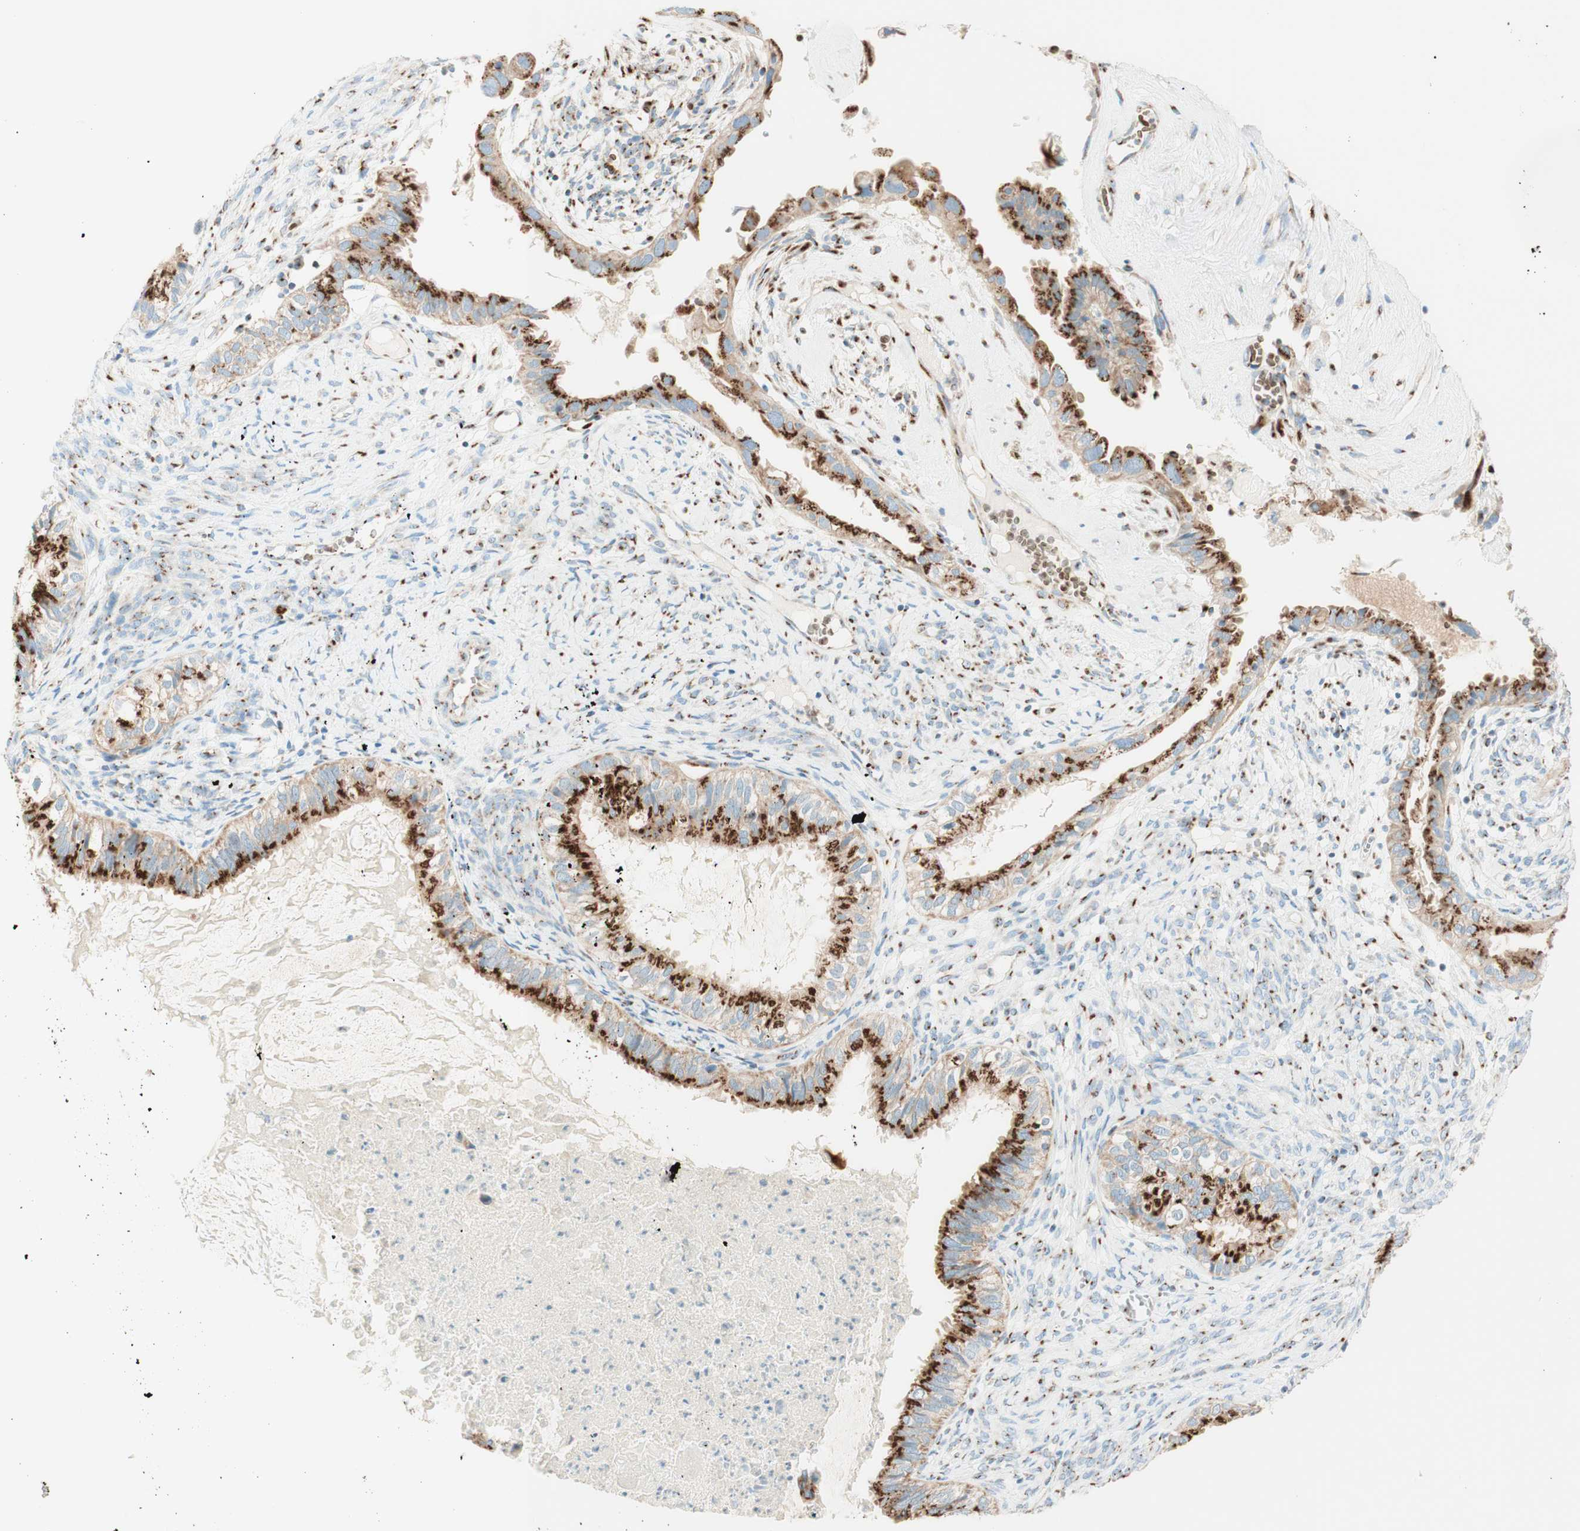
{"staining": {"intensity": "strong", "quantity": ">75%", "location": "cytoplasmic/membranous"}, "tissue": "cervical cancer", "cell_type": "Tumor cells", "image_type": "cancer", "snomed": [{"axis": "morphology", "description": "Normal tissue, NOS"}, {"axis": "morphology", "description": "Adenocarcinoma, NOS"}, {"axis": "topography", "description": "Cervix"}, {"axis": "topography", "description": "Endometrium"}], "caption": "Protein staining demonstrates strong cytoplasmic/membranous positivity in about >75% of tumor cells in cervical cancer (adenocarcinoma). Immunohistochemistry (ihc) stains the protein in brown and the nuclei are stained blue.", "gene": "GOLGB1", "patient": {"sex": "female", "age": 86}}